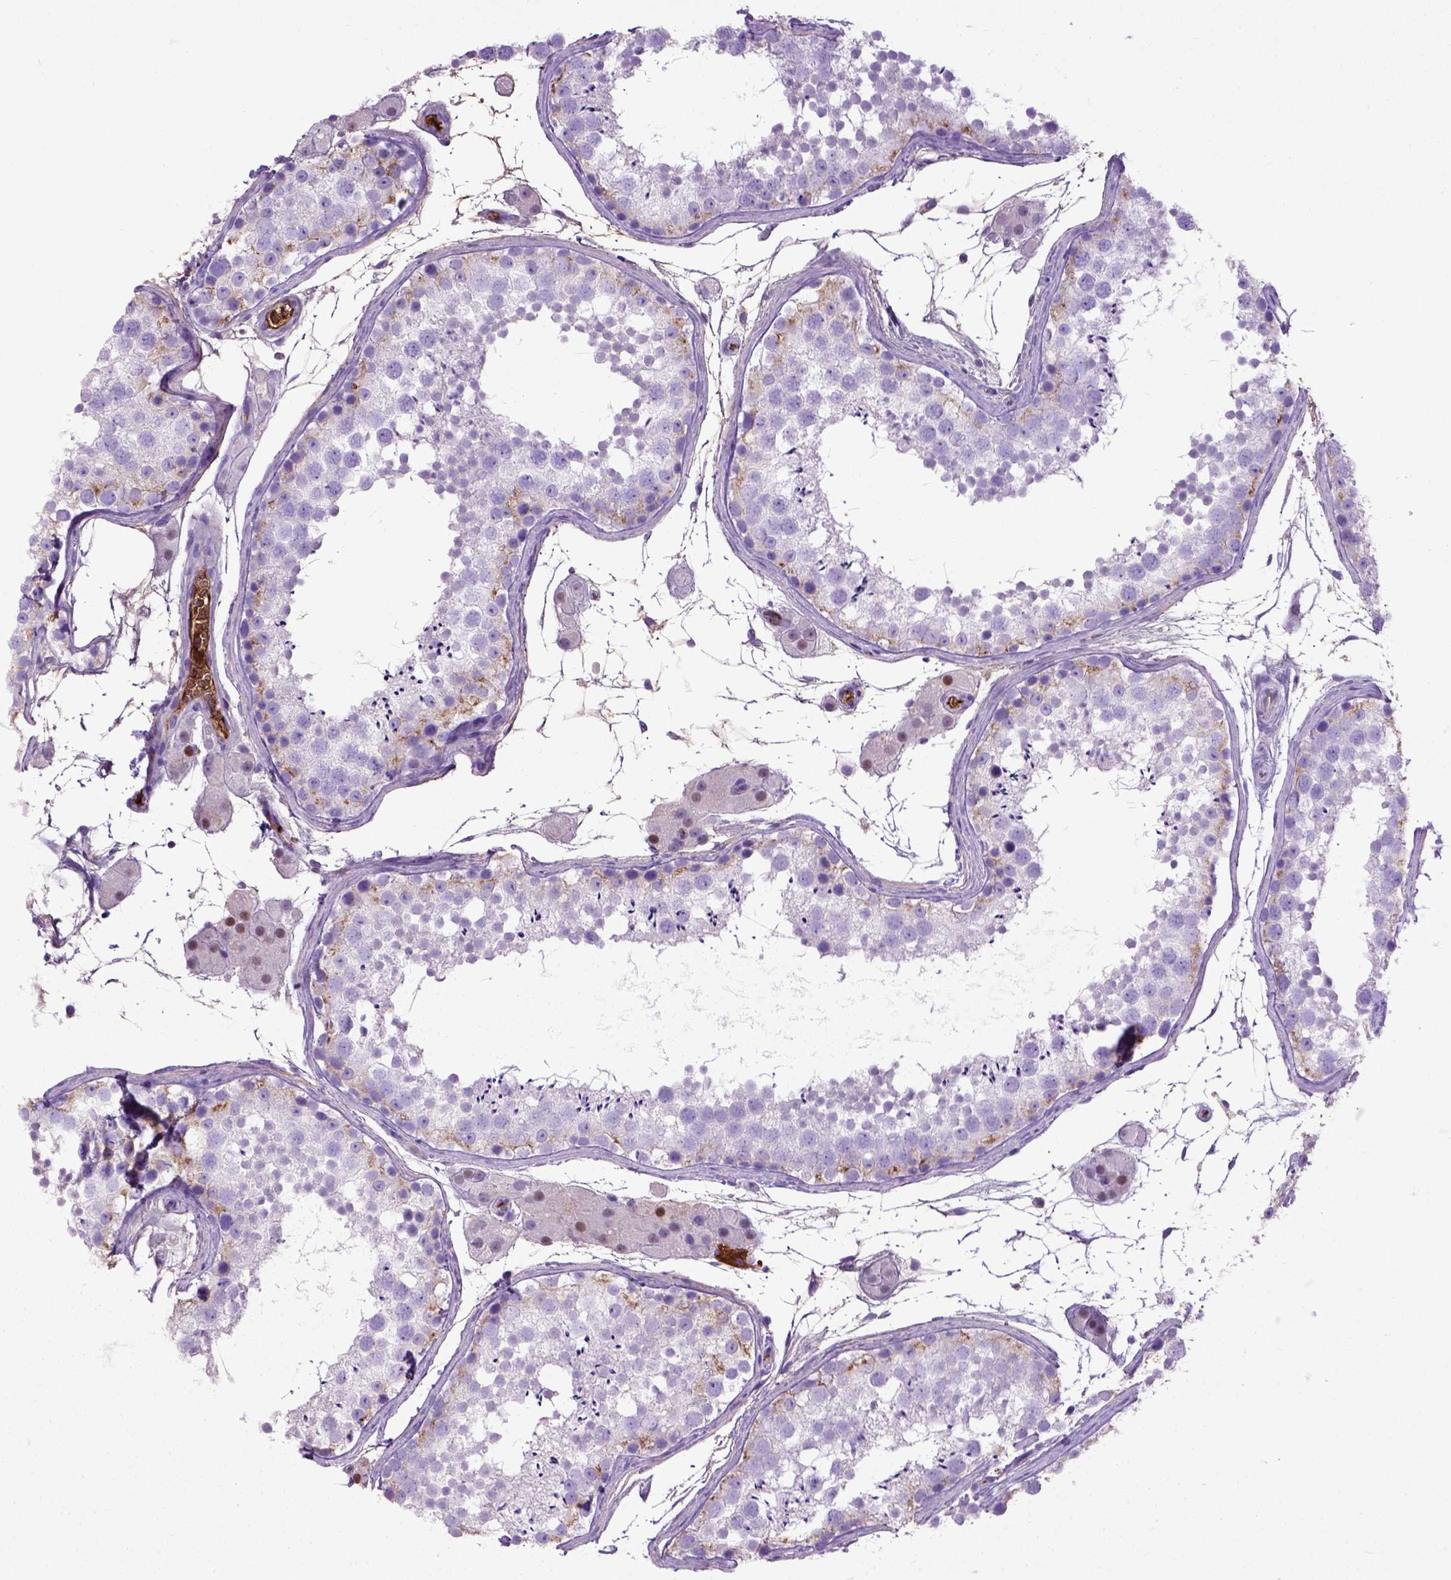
{"staining": {"intensity": "moderate", "quantity": "<25%", "location": "cytoplasmic/membranous"}, "tissue": "testis", "cell_type": "Cells in seminiferous ducts", "image_type": "normal", "snomed": [{"axis": "morphology", "description": "Normal tissue, NOS"}, {"axis": "topography", "description": "Testis"}], "caption": "Immunohistochemical staining of normal testis shows low levels of moderate cytoplasmic/membranous expression in approximately <25% of cells in seminiferous ducts.", "gene": "ADAMTS8", "patient": {"sex": "male", "age": 41}}